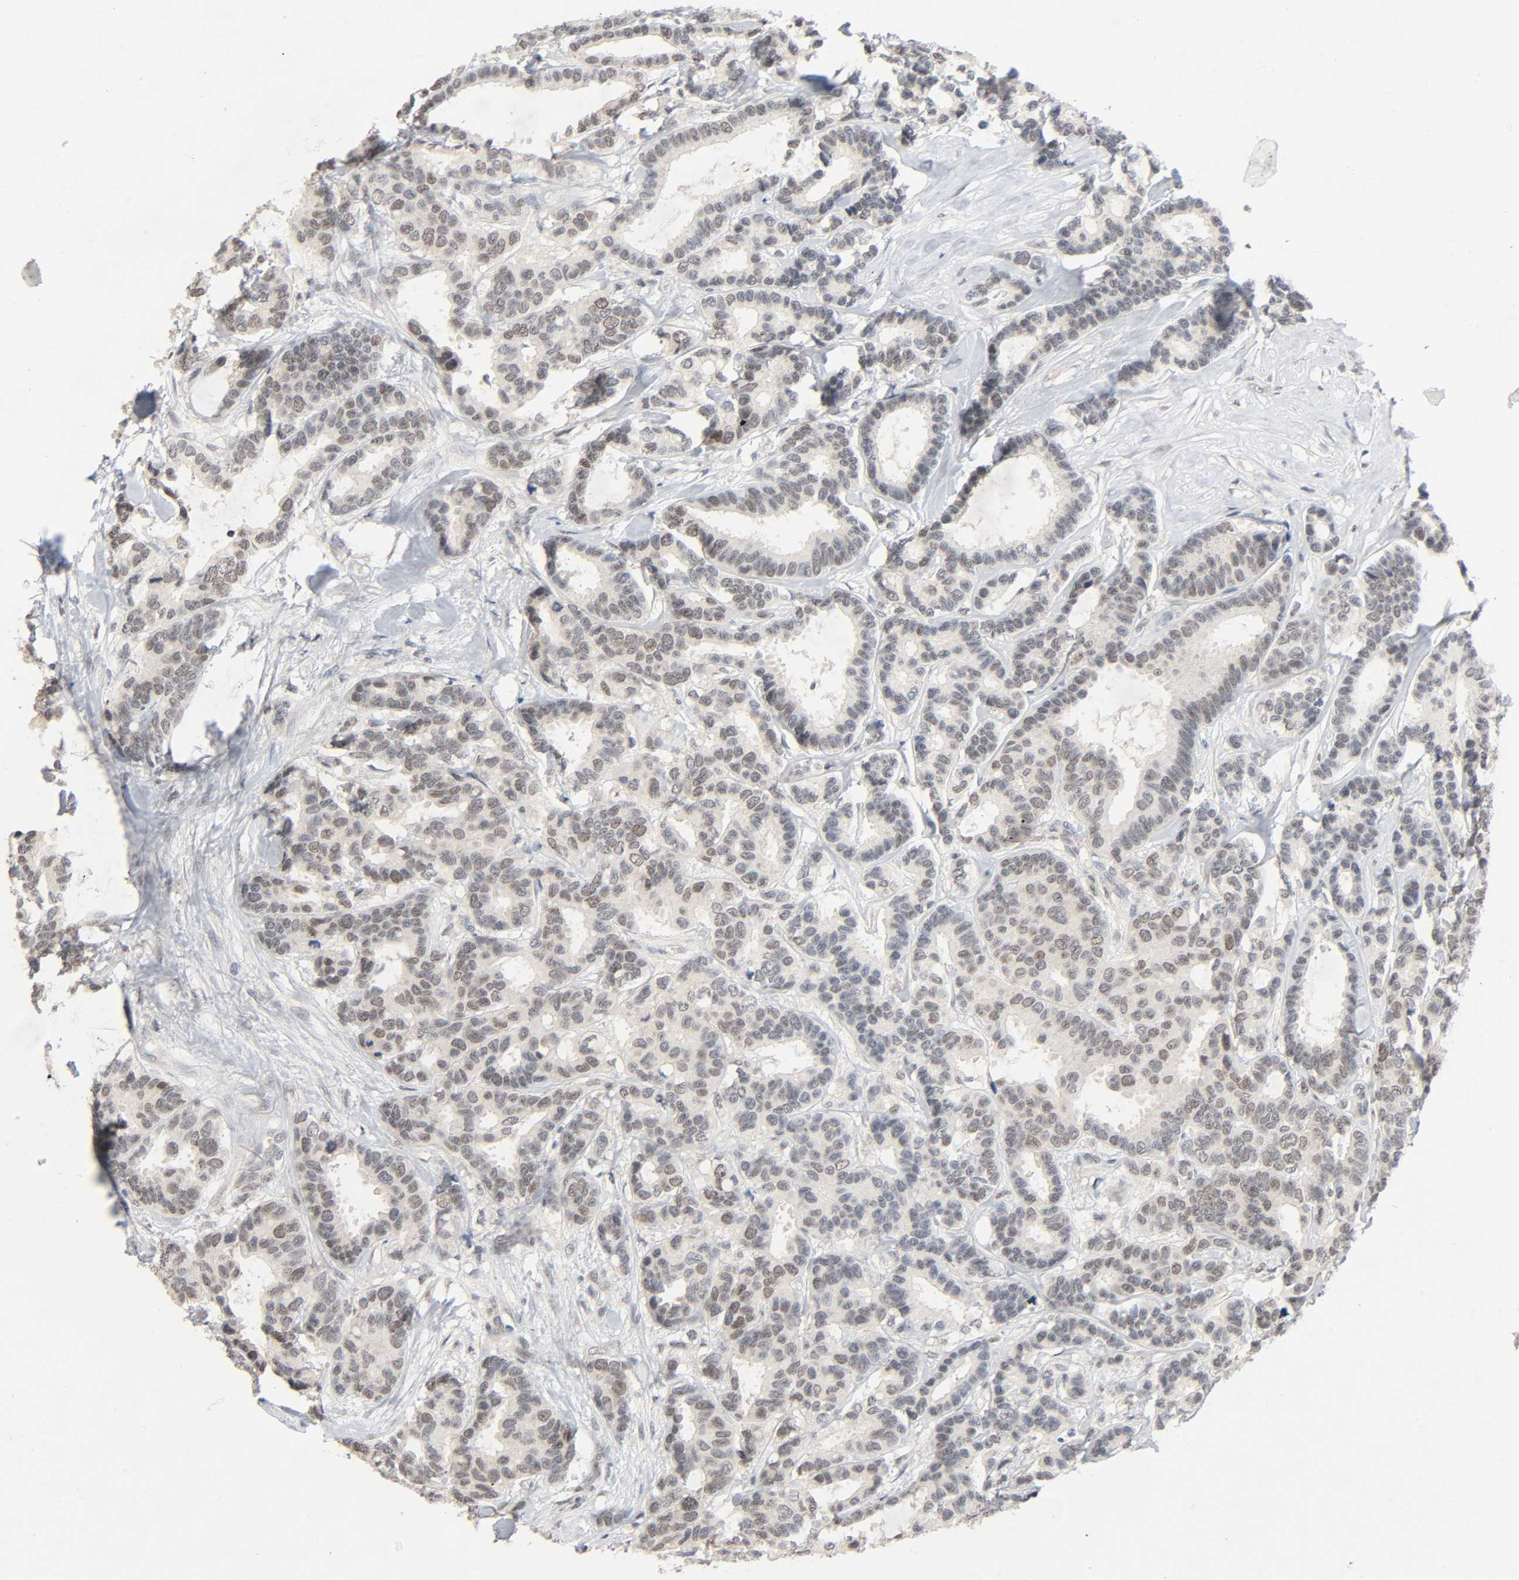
{"staining": {"intensity": "weak", "quantity": "25%-75%", "location": "nuclear"}, "tissue": "breast cancer", "cell_type": "Tumor cells", "image_type": "cancer", "snomed": [{"axis": "morphology", "description": "Duct carcinoma"}, {"axis": "topography", "description": "Breast"}], "caption": "Immunohistochemistry (IHC) (DAB) staining of human breast cancer (invasive ductal carcinoma) reveals weak nuclear protein staining in approximately 25%-75% of tumor cells.", "gene": "MAPKAPK5", "patient": {"sex": "female", "age": 87}}